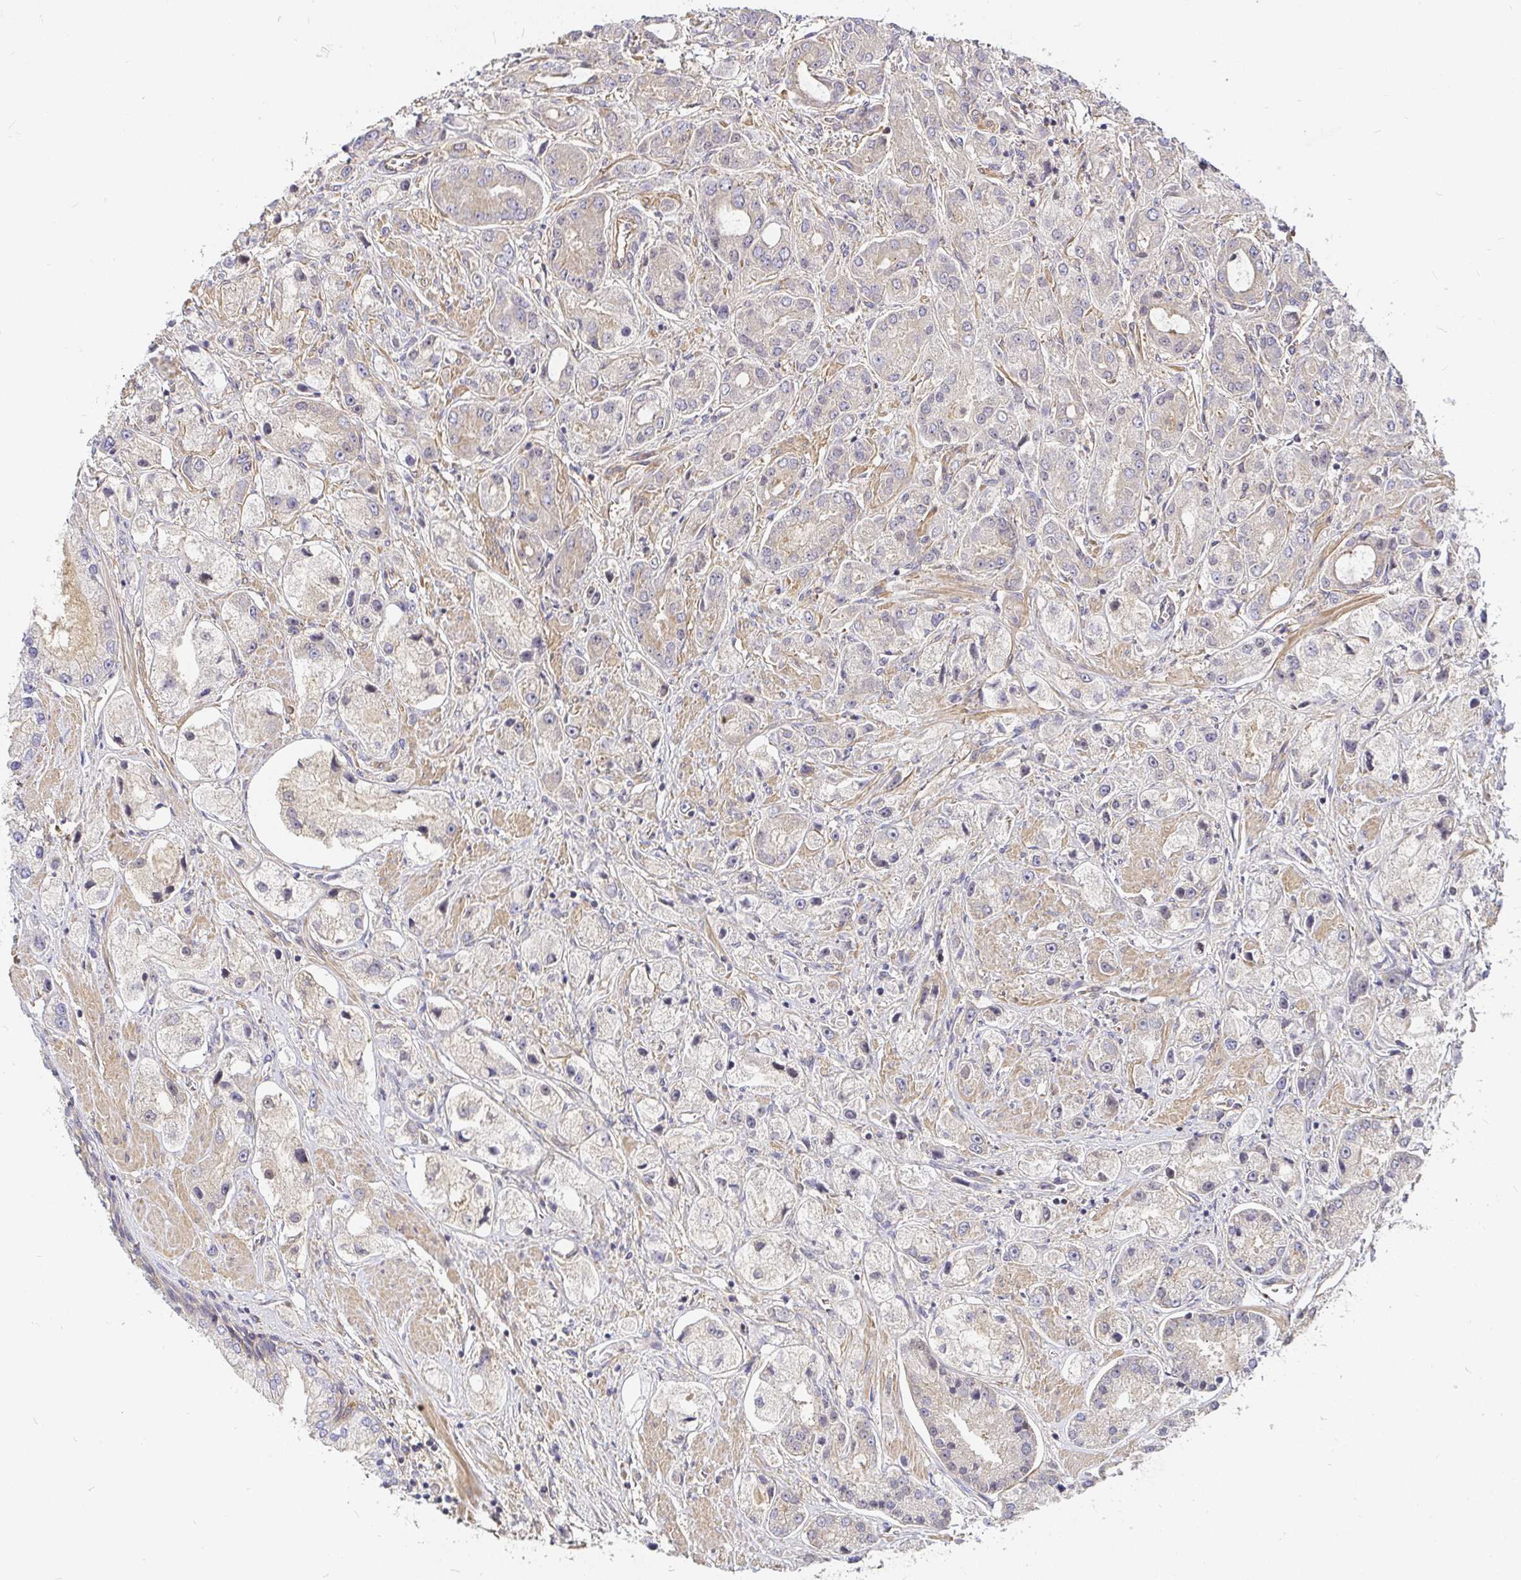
{"staining": {"intensity": "moderate", "quantity": "25%-75%", "location": "cytoplasmic/membranous"}, "tissue": "prostate cancer", "cell_type": "Tumor cells", "image_type": "cancer", "snomed": [{"axis": "morphology", "description": "Adenocarcinoma, High grade"}, {"axis": "topography", "description": "Prostate"}], "caption": "Immunohistochemistry (IHC) micrograph of neoplastic tissue: human prostate cancer (adenocarcinoma (high-grade)) stained using immunohistochemistry demonstrates medium levels of moderate protein expression localized specifically in the cytoplasmic/membranous of tumor cells, appearing as a cytoplasmic/membranous brown color.", "gene": "KIF5B", "patient": {"sex": "male", "age": 67}}